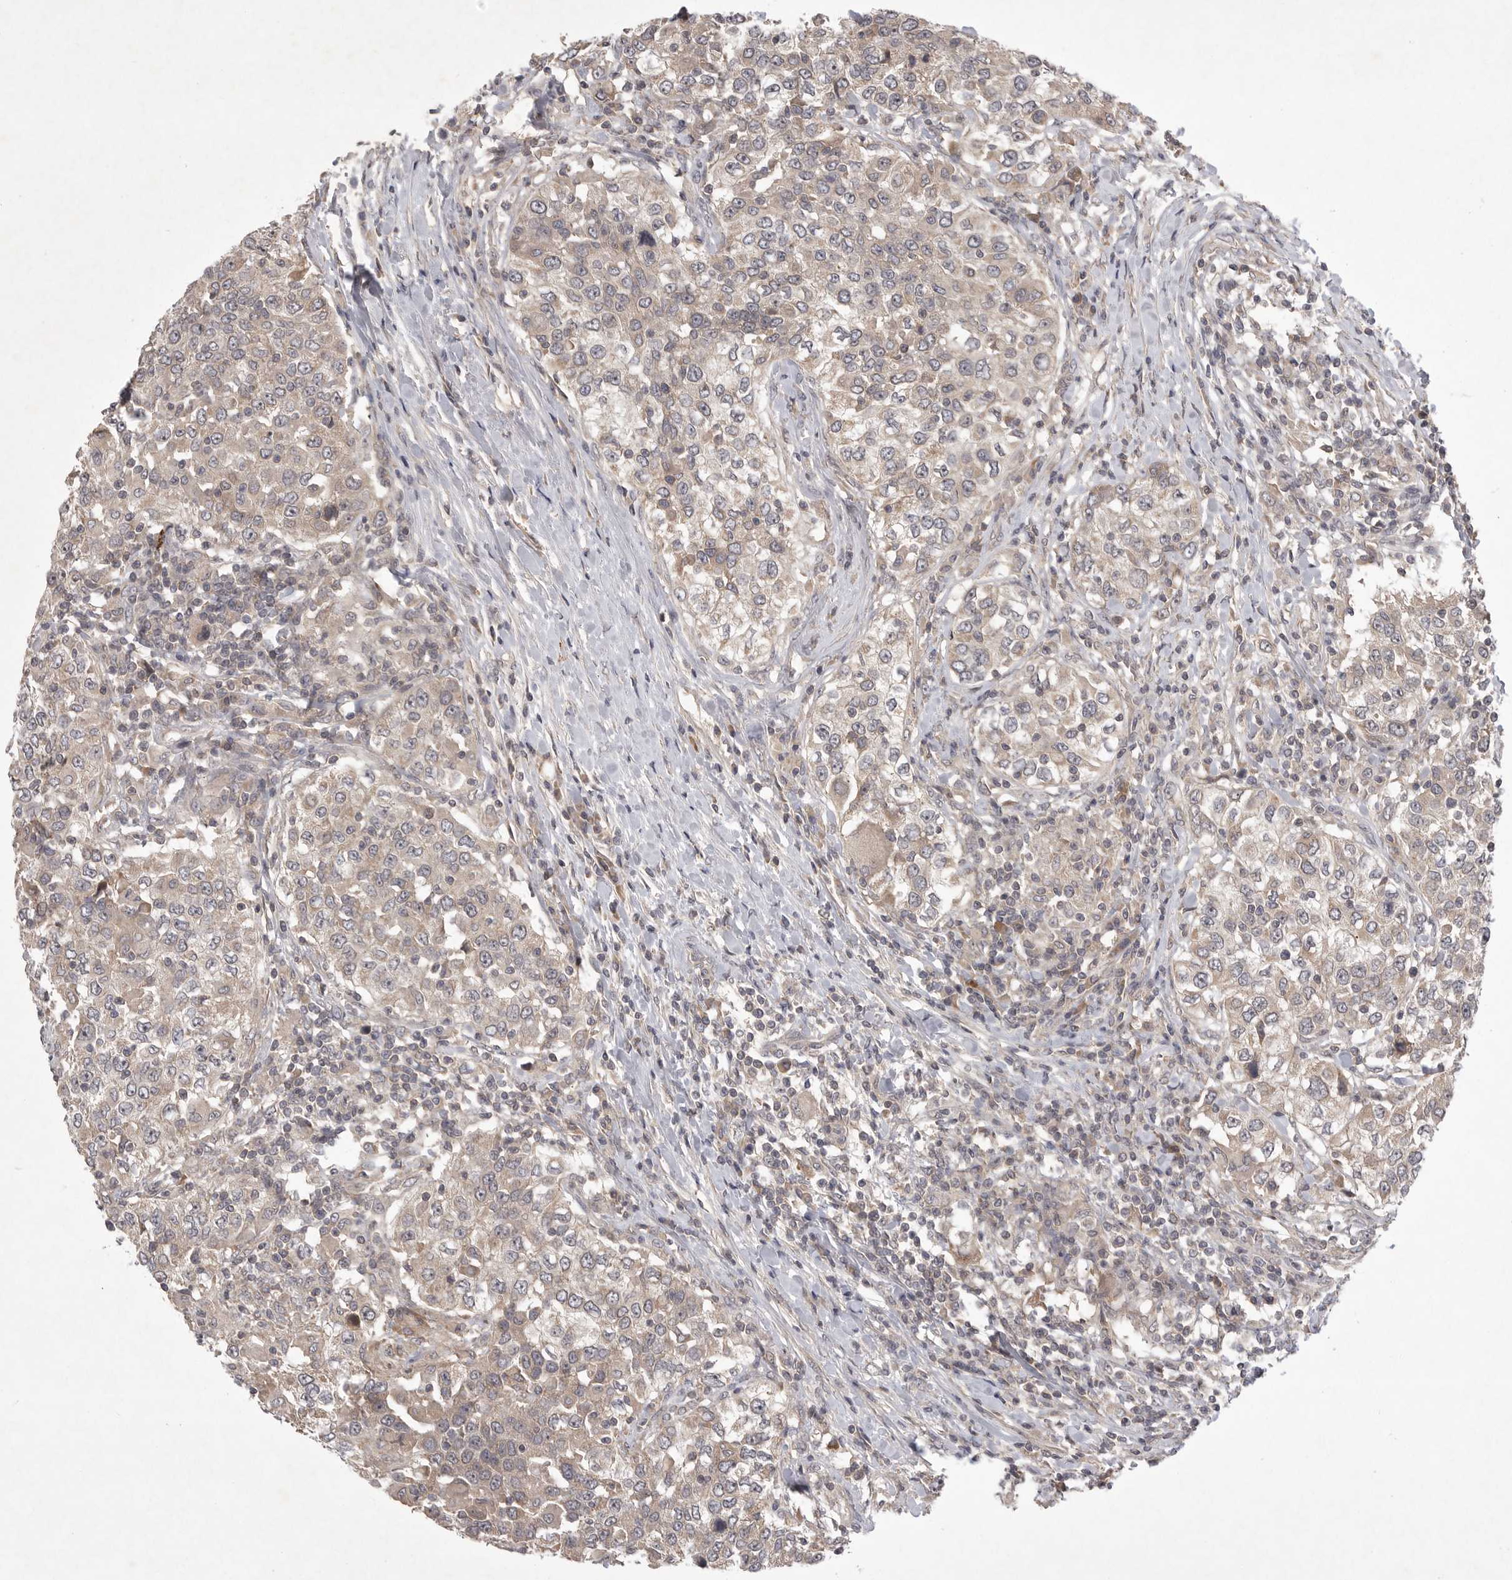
{"staining": {"intensity": "weak", "quantity": ">75%", "location": "cytoplasmic/membranous"}, "tissue": "urothelial cancer", "cell_type": "Tumor cells", "image_type": "cancer", "snomed": [{"axis": "morphology", "description": "Urothelial carcinoma, High grade"}, {"axis": "topography", "description": "Urinary bladder"}], "caption": "The photomicrograph demonstrates immunohistochemical staining of high-grade urothelial carcinoma. There is weak cytoplasmic/membranous positivity is appreciated in about >75% of tumor cells. The staining was performed using DAB (3,3'-diaminobenzidine) to visualize the protein expression in brown, while the nuclei were stained in blue with hematoxylin (Magnification: 20x).", "gene": "UBE3D", "patient": {"sex": "female", "age": 80}}